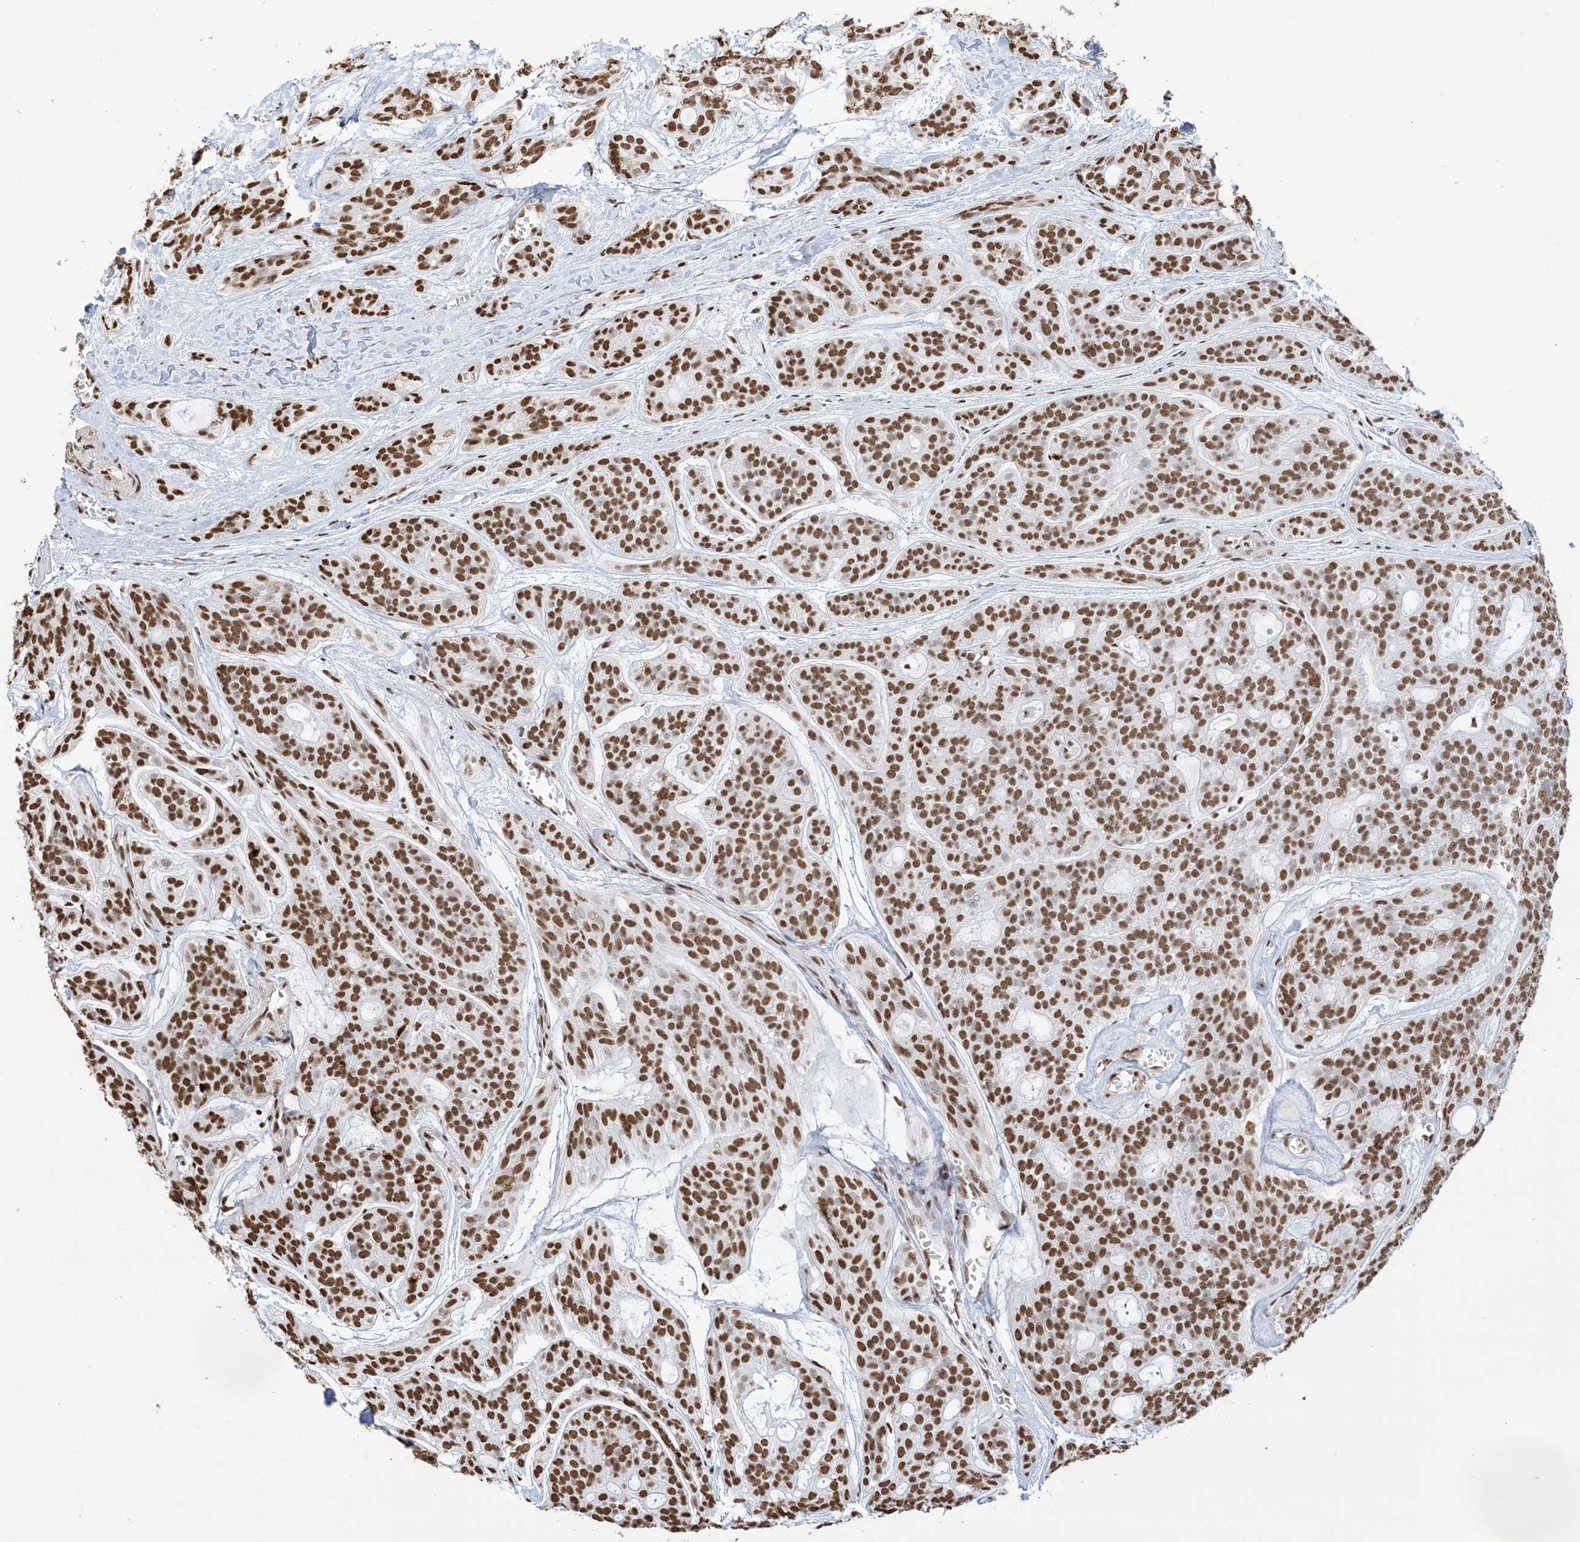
{"staining": {"intensity": "strong", "quantity": ">75%", "location": "nuclear"}, "tissue": "head and neck cancer", "cell_type": "Tumor cells", "image_type": "cancer", "snomed": [{"axis": "morphology", "description": "Adenocarcinoma, NOS"}, {"axis": "topography", "description": "Head-Neck"}], "caption": "Head and neck cancer (adenocarcinoma) stained with a brown dye shows strong nuclear positive staining in approximately >75% of tumor cells.", "gene": "ZNF792", "patient": {"sex": "male", "age": 66}}